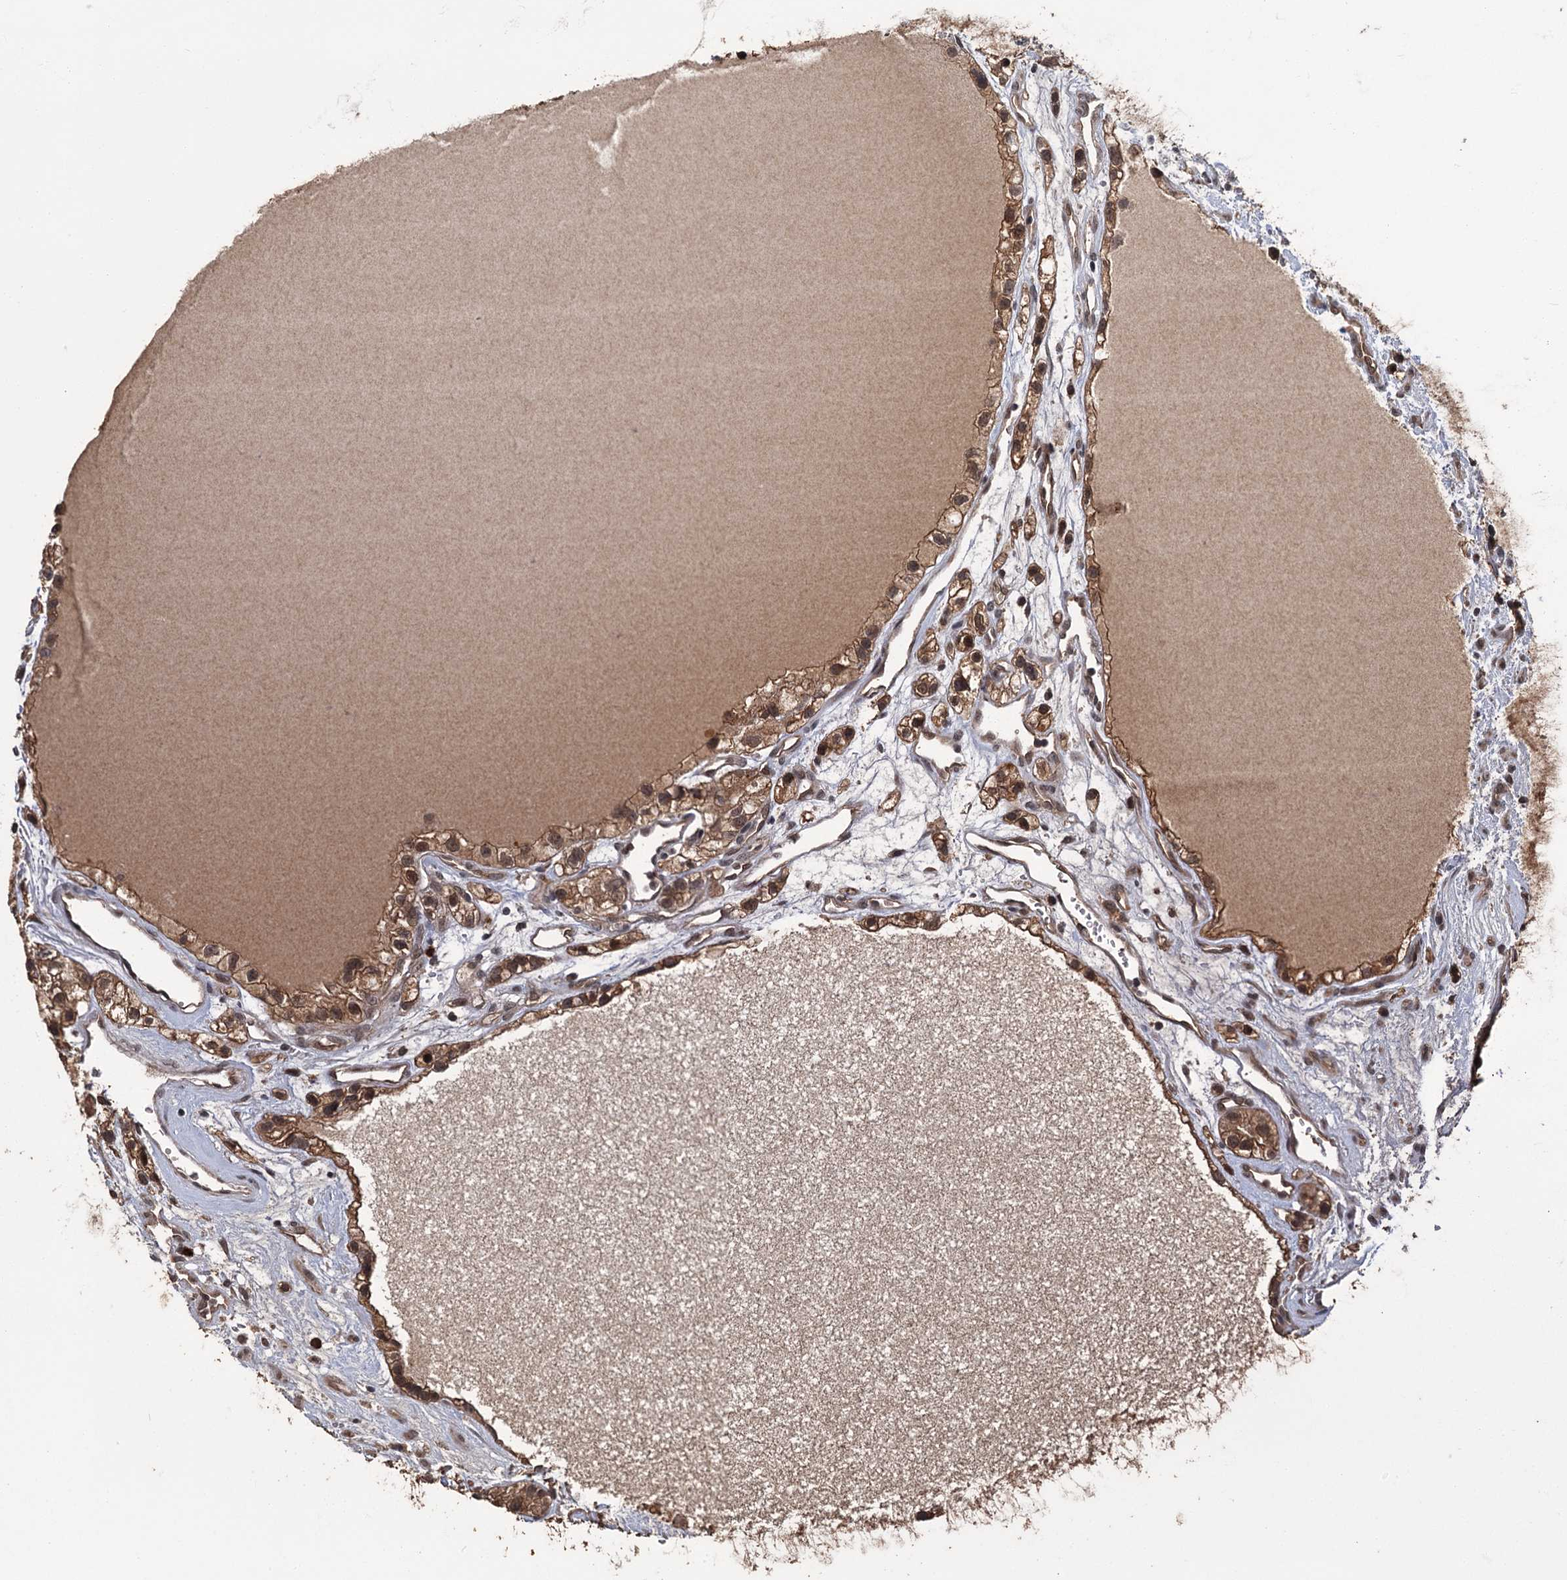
{"staining": {"intensity": "moderate", "quantity": ">75%", "location": "cytoplasmic/membranous,nuclear"}, "tissue": "renal cancer", "cell_type": "Tumor cells", "image_type": "cancer", "snomed": [{"axis": "morphology", "description": "Adenocarcinoma, NOS"}, {"axis": "topography", "description": "Kidney"}], "caption": "The image displays immunohistochemical staining of renal cancer. There is moderate cytoplasmic/membranous and nuclear expression is seen in approximately >75% of tumor cells. (Stains: DAB in brown, nuclei in blue, Microscopy: brightfield microscopy at high magnification).", "gene": "KANSL2", "patient": {"sex": "female", "age": 57}}